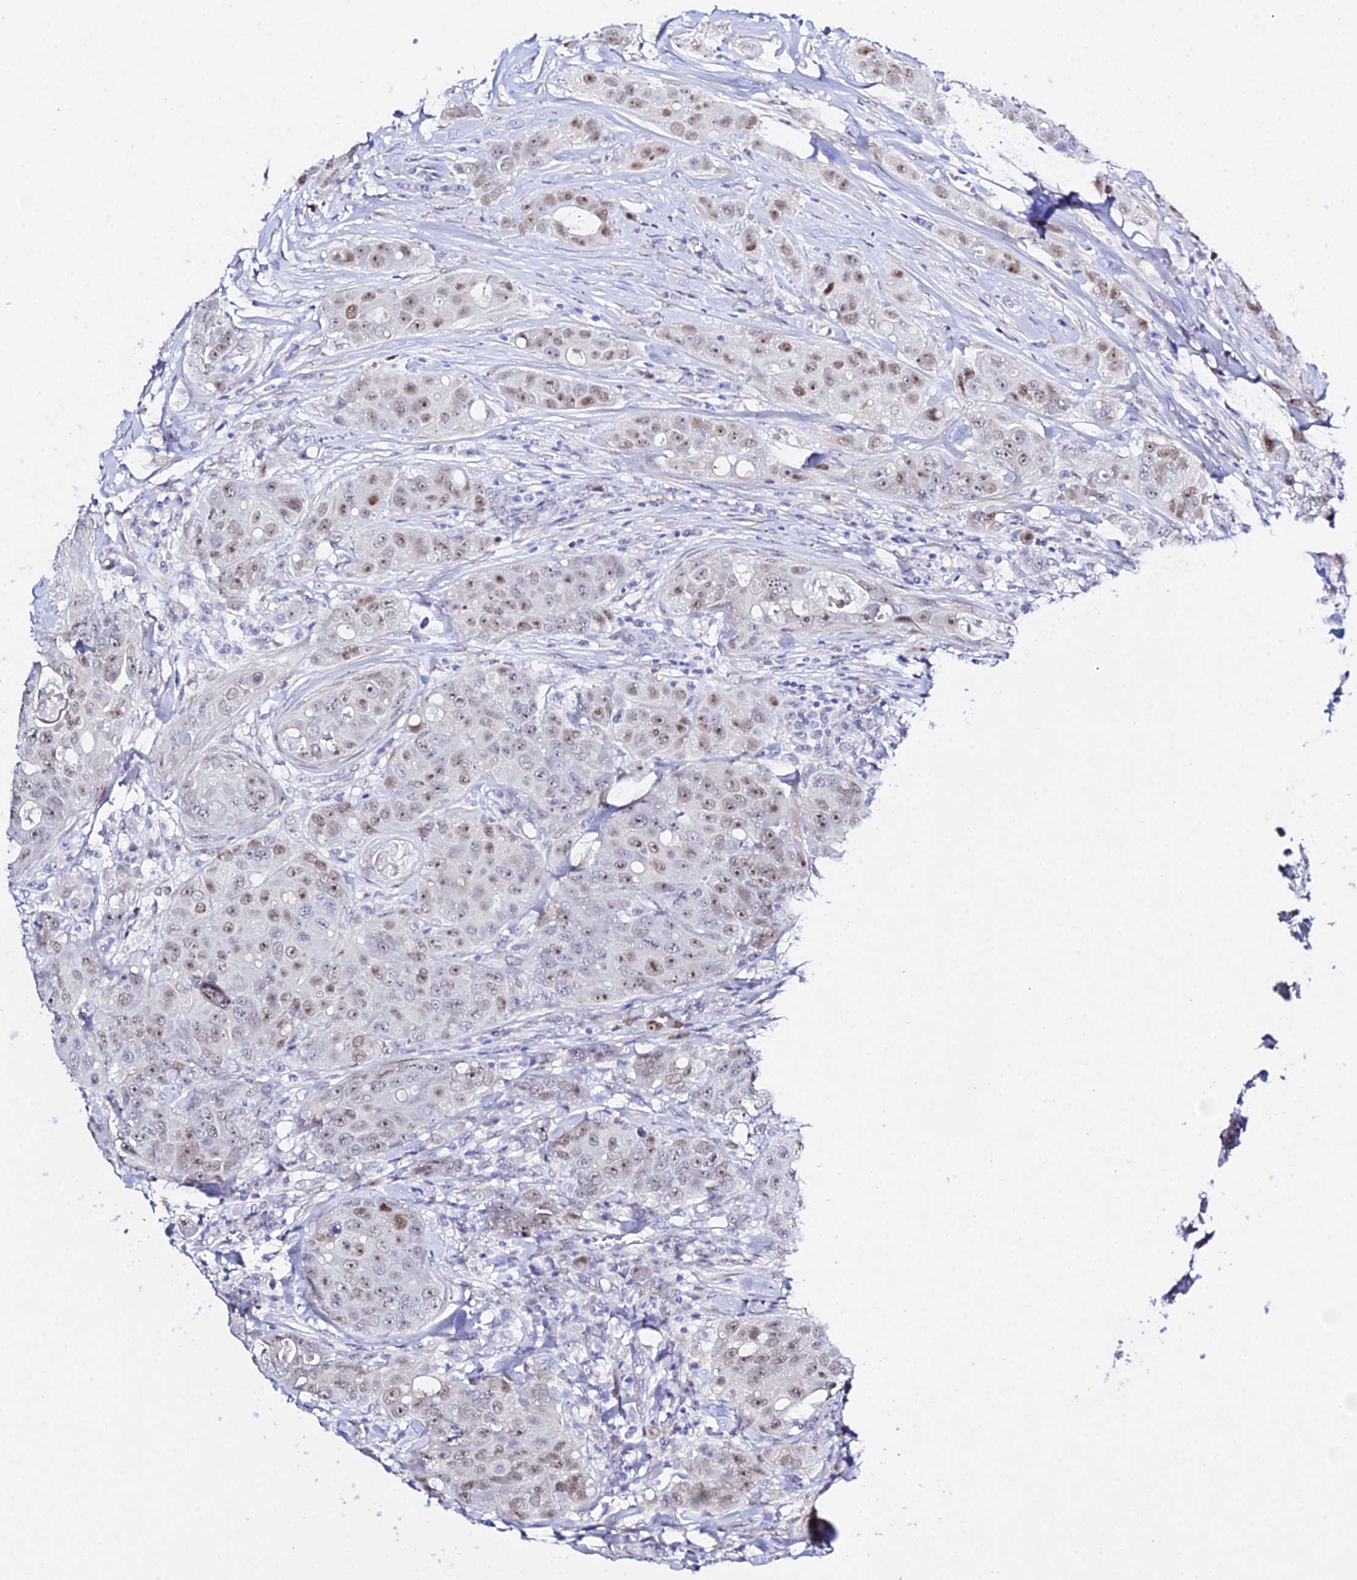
{"staining": {"intensity": "weak", "quantity": ">75%", "location": "nuclear"}, "tissue": "breast cancer", "cell_type": "Tumor cells", "image_type": "cancer", "snomed": [{"axis": "morphology", "description": "Duct carcinoma"}, {"axis": "topography", "description": "Breast"}], "caption": "Immunohistochemistry (IHC) photomicrograph of human infiltrating ductal carcinoma (breast) stained for a protein (brown), which demonstrates low levels of weak nuclear expression in approximately >75% of tumor cells.", "gene": "POFUT2", "patient": {"sex": "female", "age": 43}}